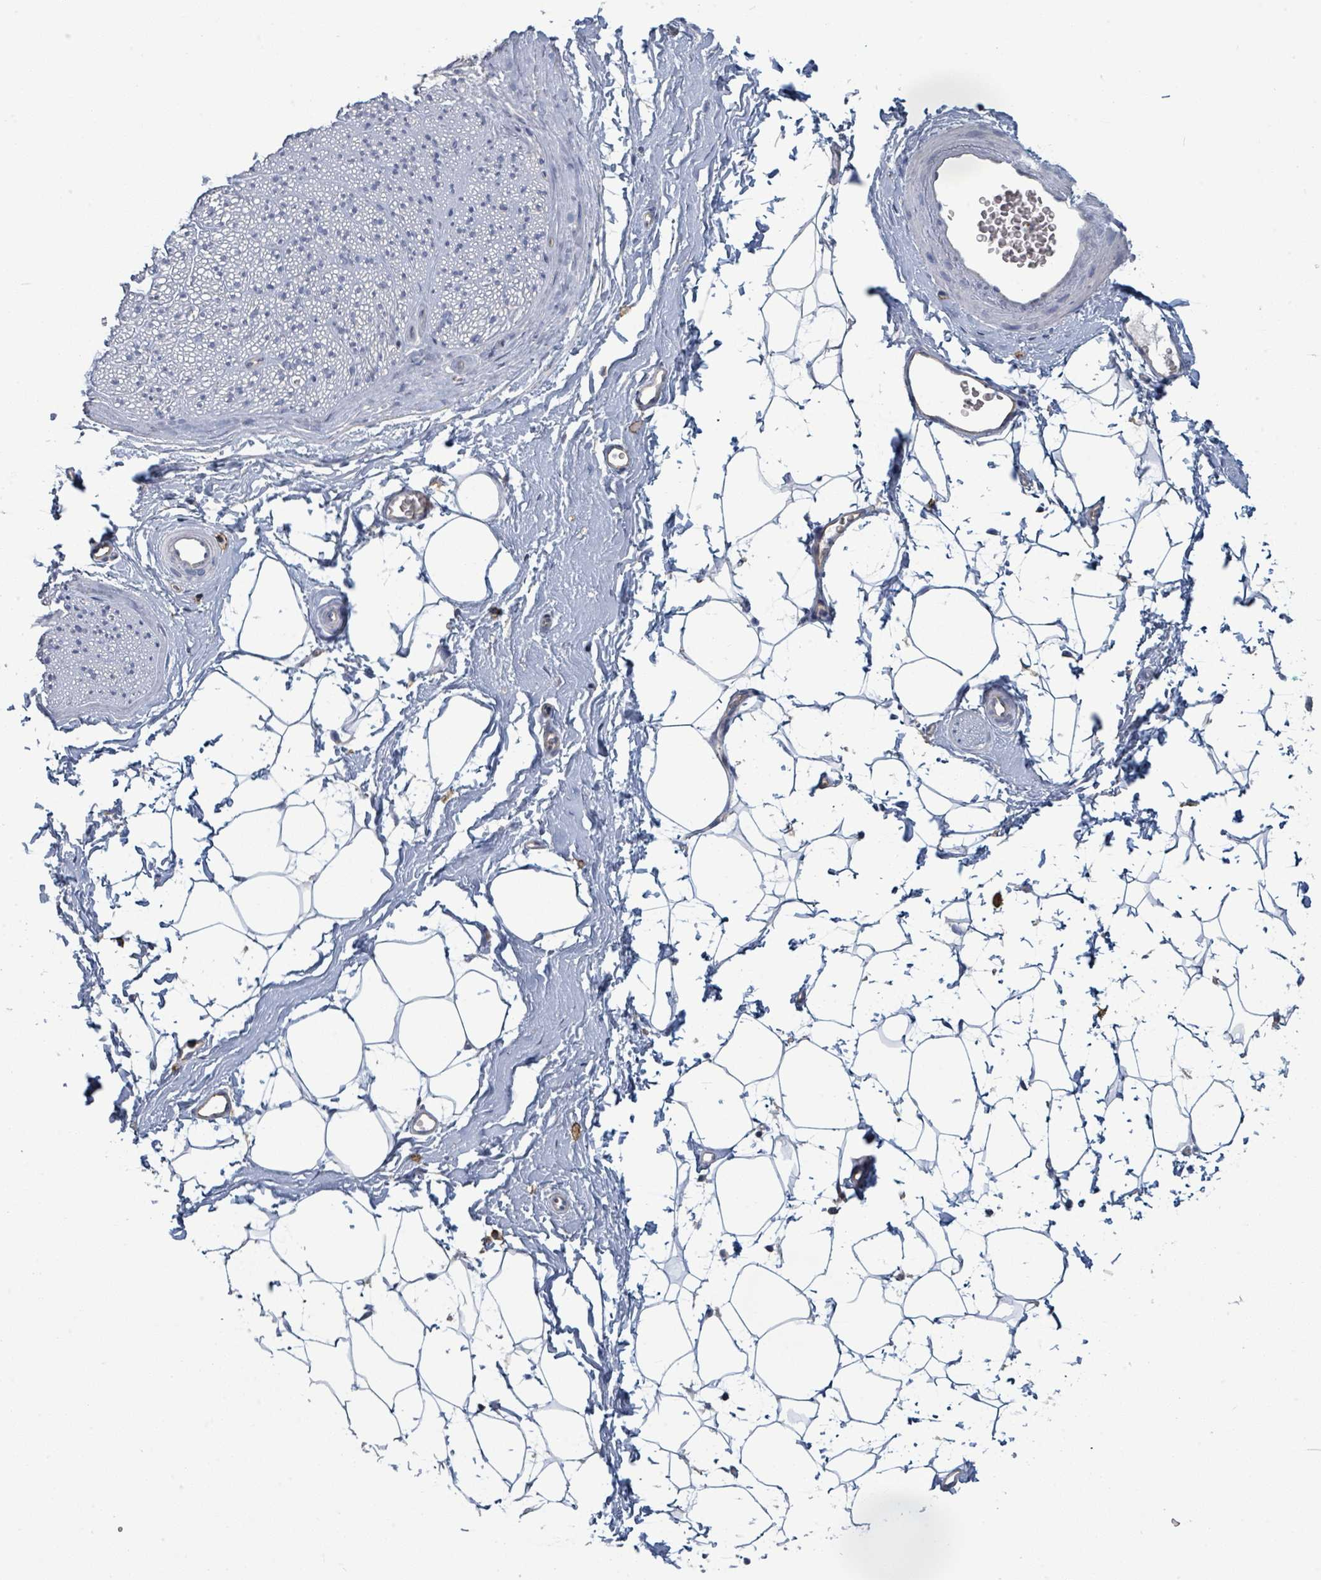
{"staining": {"intensity": "negative", "quantity": "none", "location": "none"}, "tissue": "adipose tissue", "cell_type": "Adipocytes", "image_type": "normal", "snomed": [{"axis": "morphology", "description": "Normal tissue, NOS"}, {"axis": "morphology", "description": "Adenocarcinoma, High grade"}, {"axis": "topography", "description": "Prostate"}, {"axis": "topography", "description": "Peripheral nerve tissue"}], "caption": "There is no significant expression in adipocytes of adipose tissue. The staining was performed using DAB to visualize the protein expression in brown, while the nuclei were stained in blue with hematoxylin (Magnification: 20x).", "gene": "TNFRSF14", "patient": {"sex": "male", "age": 68}}